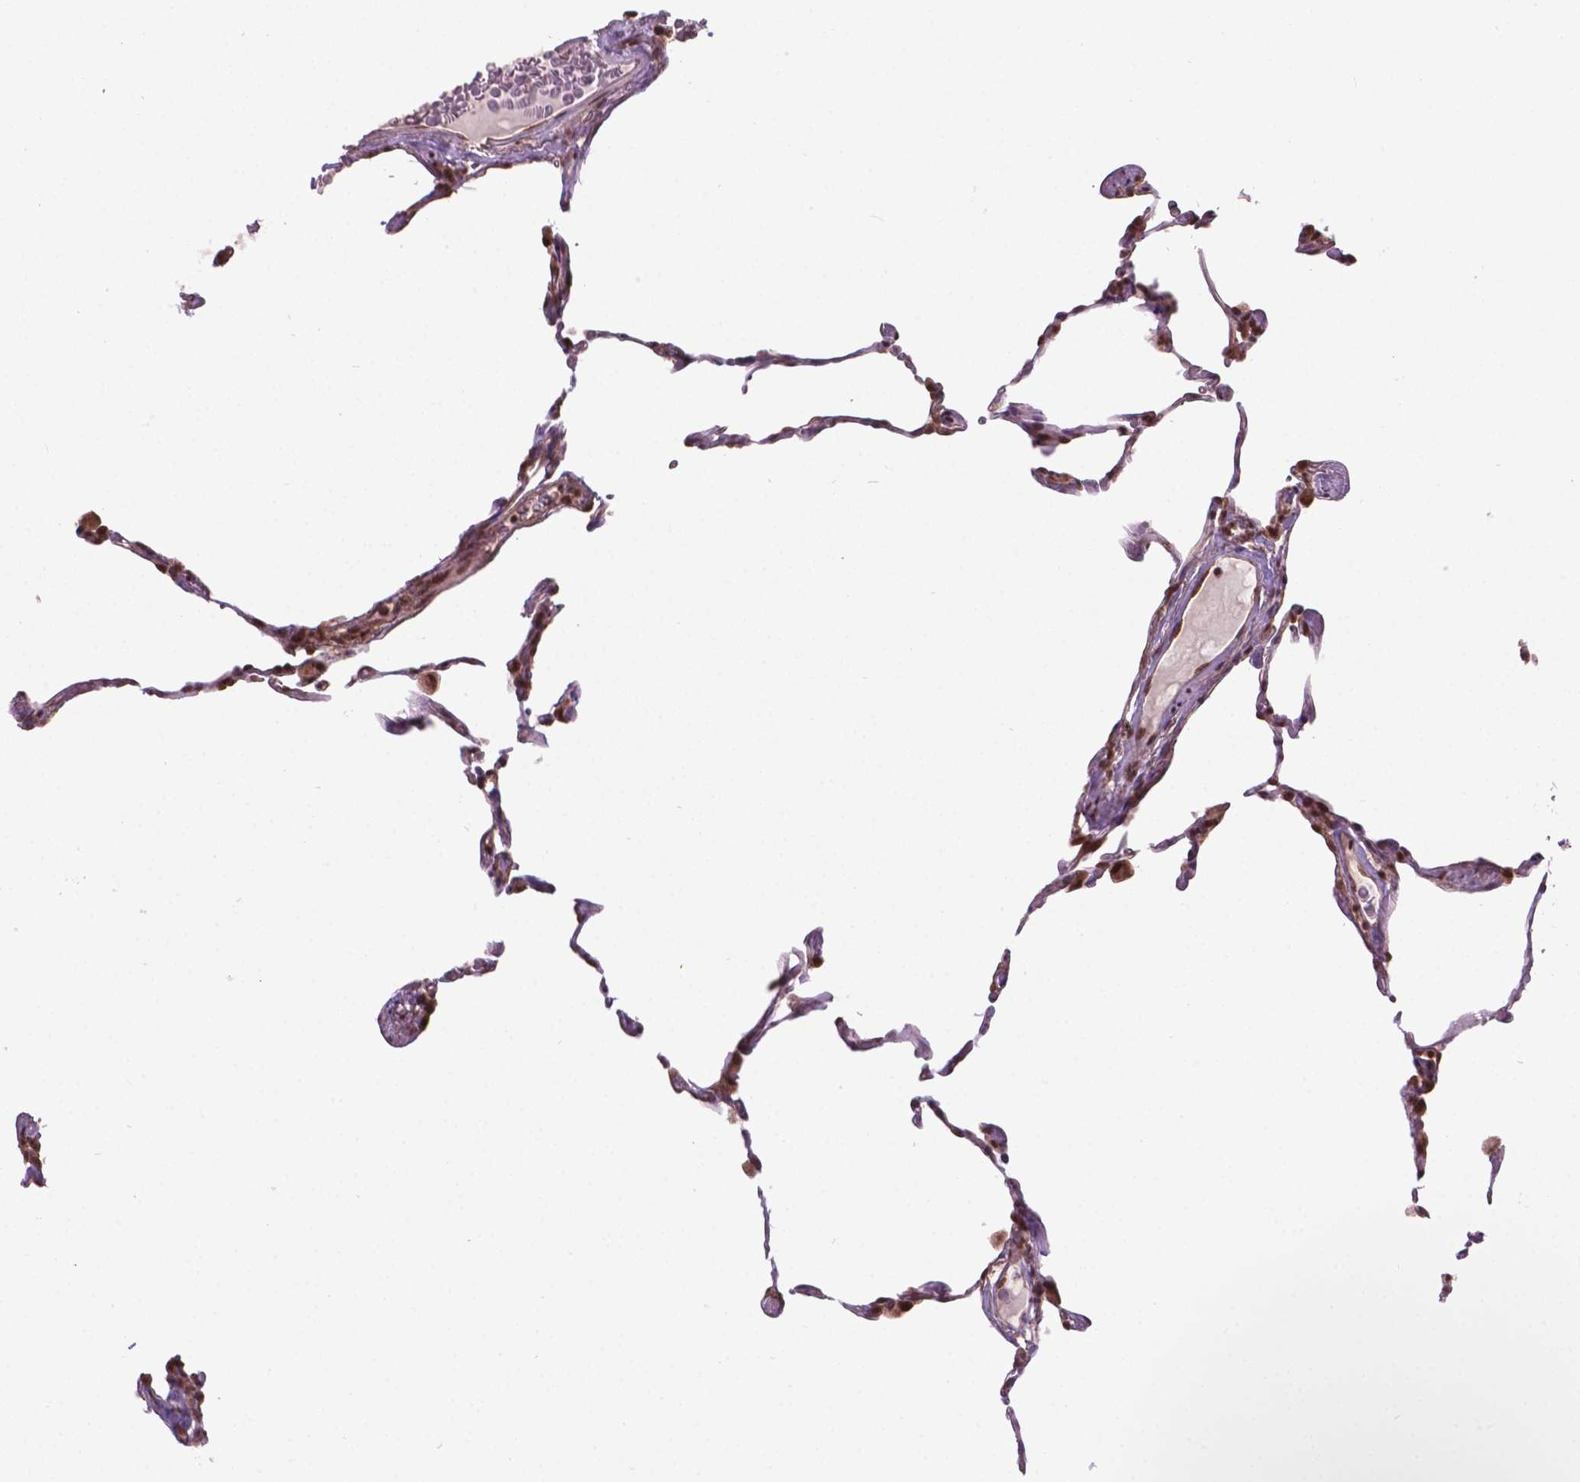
{"staining": {"intensity": "weak", "quantity": "25%-75%", "location": "nuclear"}, "tissue": "lung", "cell_type": "Alveolar cells", "image_type": "normal", "snomed": [{"axis": "morphology", "description": "Normal tissue, NOS"}, {"axis": "topography", "description": "Lung"}], "caption": "This is a micrograph of IHC staining of unremarkable lung, which shows weak positivity in the nuclear of alveolar cells.", "gene": "CSNK2A1", "patient": {"sex": "female", "age": 57}}